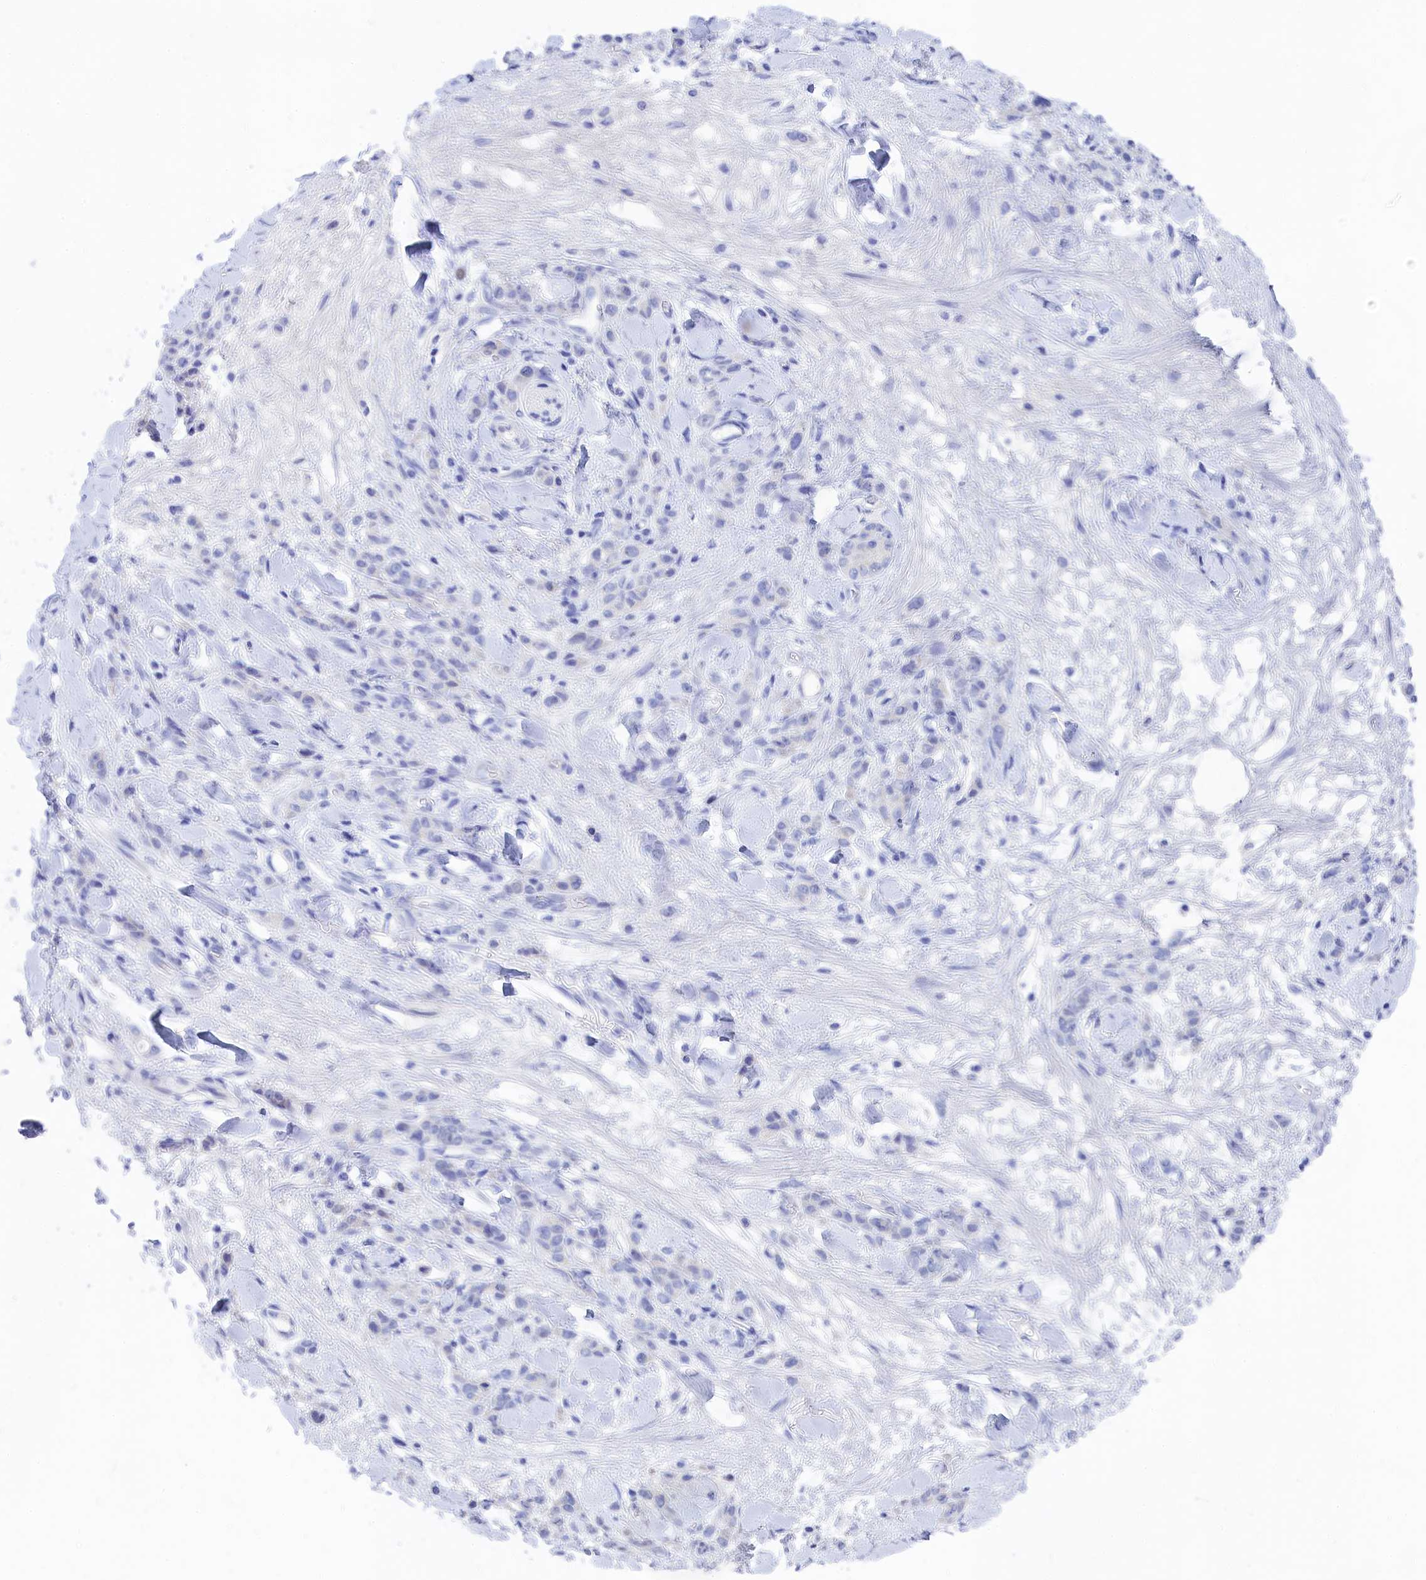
{"staining": {"intensity": "negative", "quantity": "none", "location": "none"}, "tissue": "stomach cancer", "cell_type": "Tumor cells", "image_type": "cancer", "snomed": [{"axis": "morphology", "description": "Normal tissue, NOS"}, {"axis": "morphology", "description": "Adenocarcinoma, NOS"}, {"axis": "topography", "description": "Stomach"}], "caption": "There is no significant expression in tumor cells of adenocarcinoma (stomach). (DAB IHC, high magnification).", "gene": "TRIM10", "patient": {"sex": "male", "age": 82}}